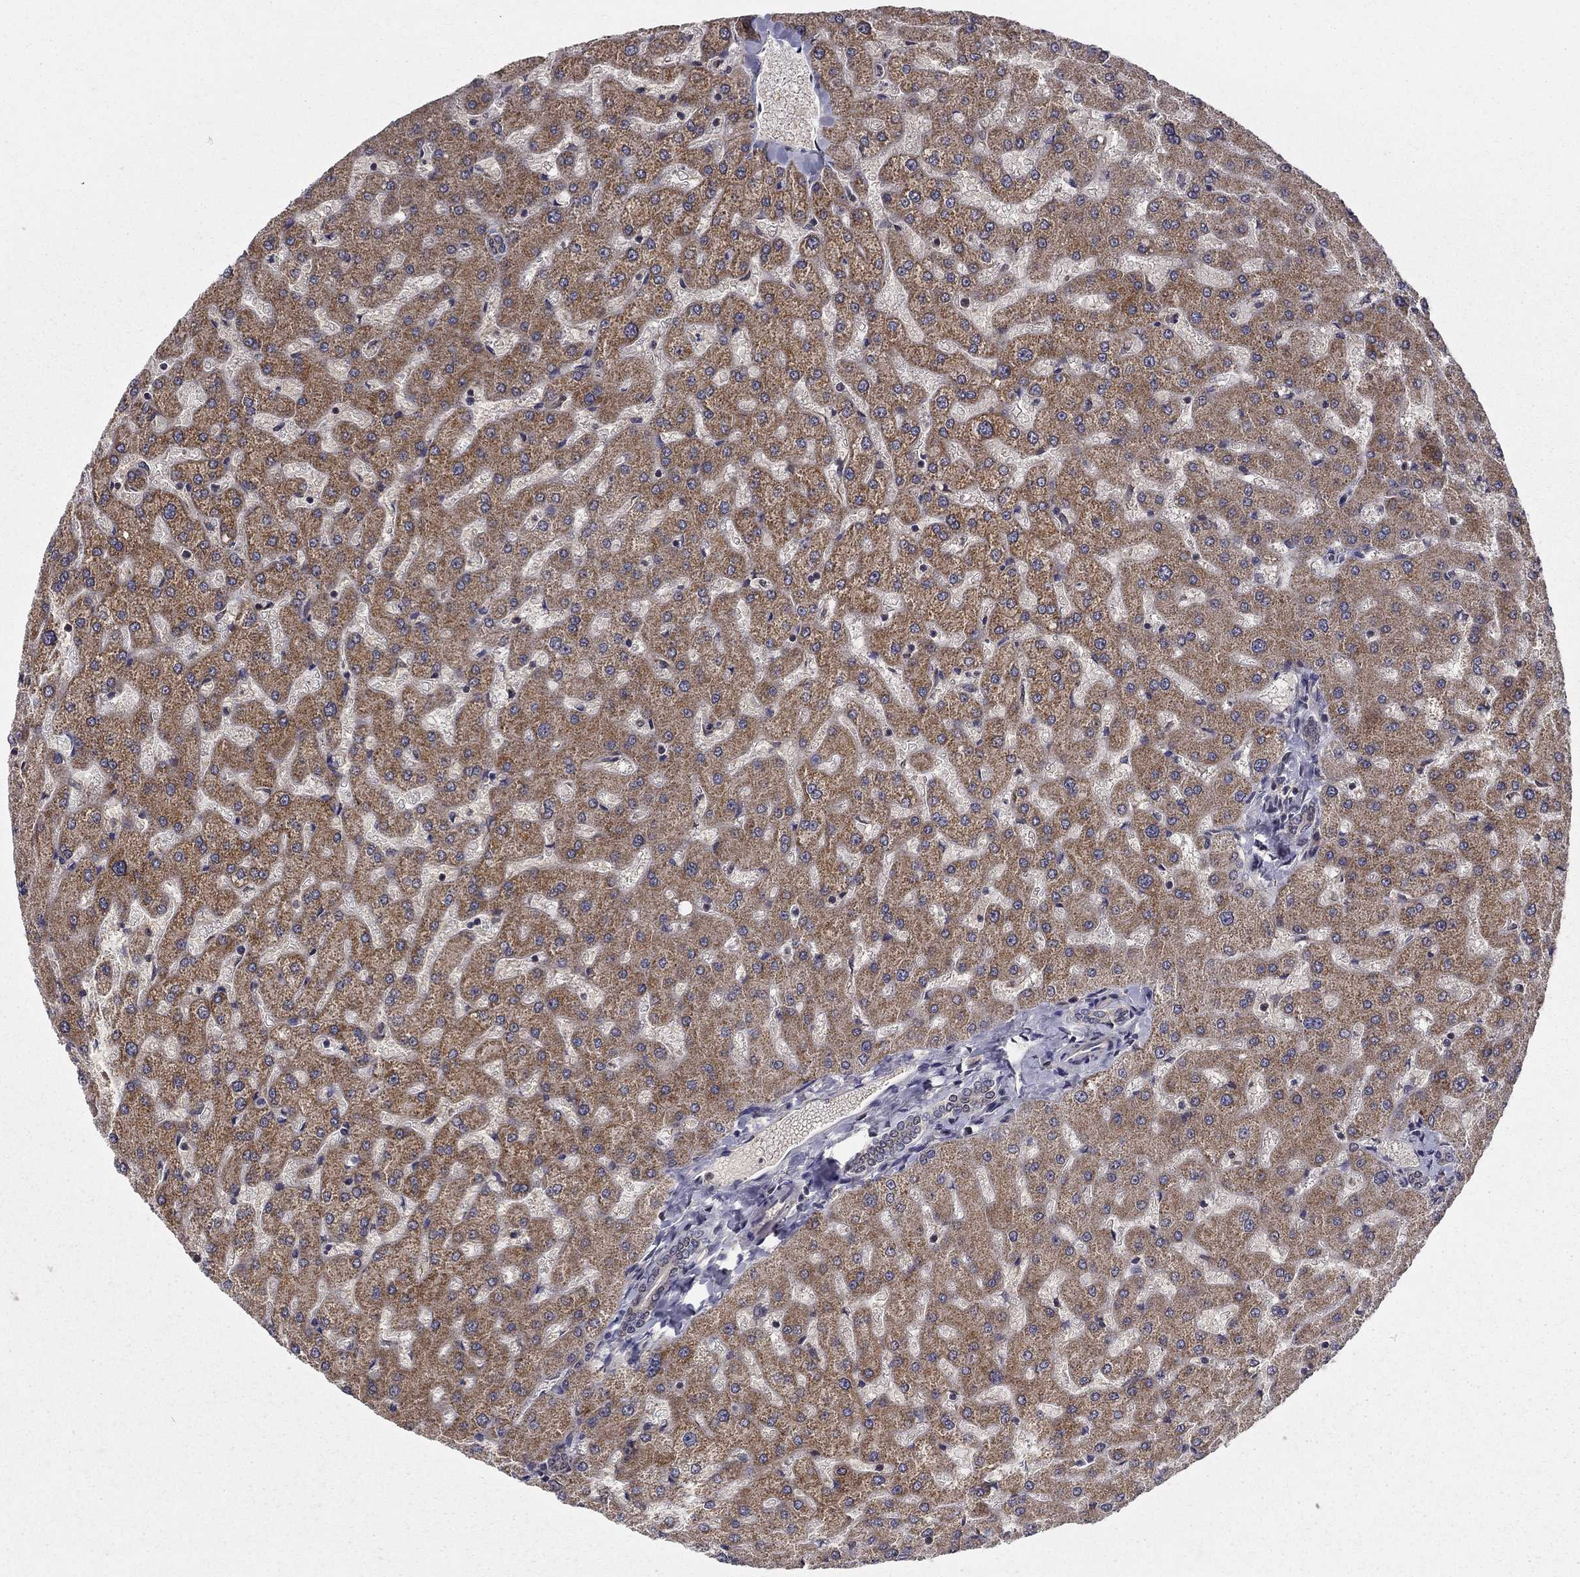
{"staining": {"intensity": "negative", "quantity": "none", "location": "none"}, "tissue": "liver", "cell_type": "Cholangiocytes", "image_type": "normal", "snomed": [{"axis": "morphology", "description": "Normal tissue, NOS"}, {"axis": "topography", "description": "Liver"}], "caption": "Cholangiocytes show no significant protein positivity in normal liver. (DAB IHC, high magnification).", "gene": "SLC2A13", "patient": {"sex": "female", "age": 50}}